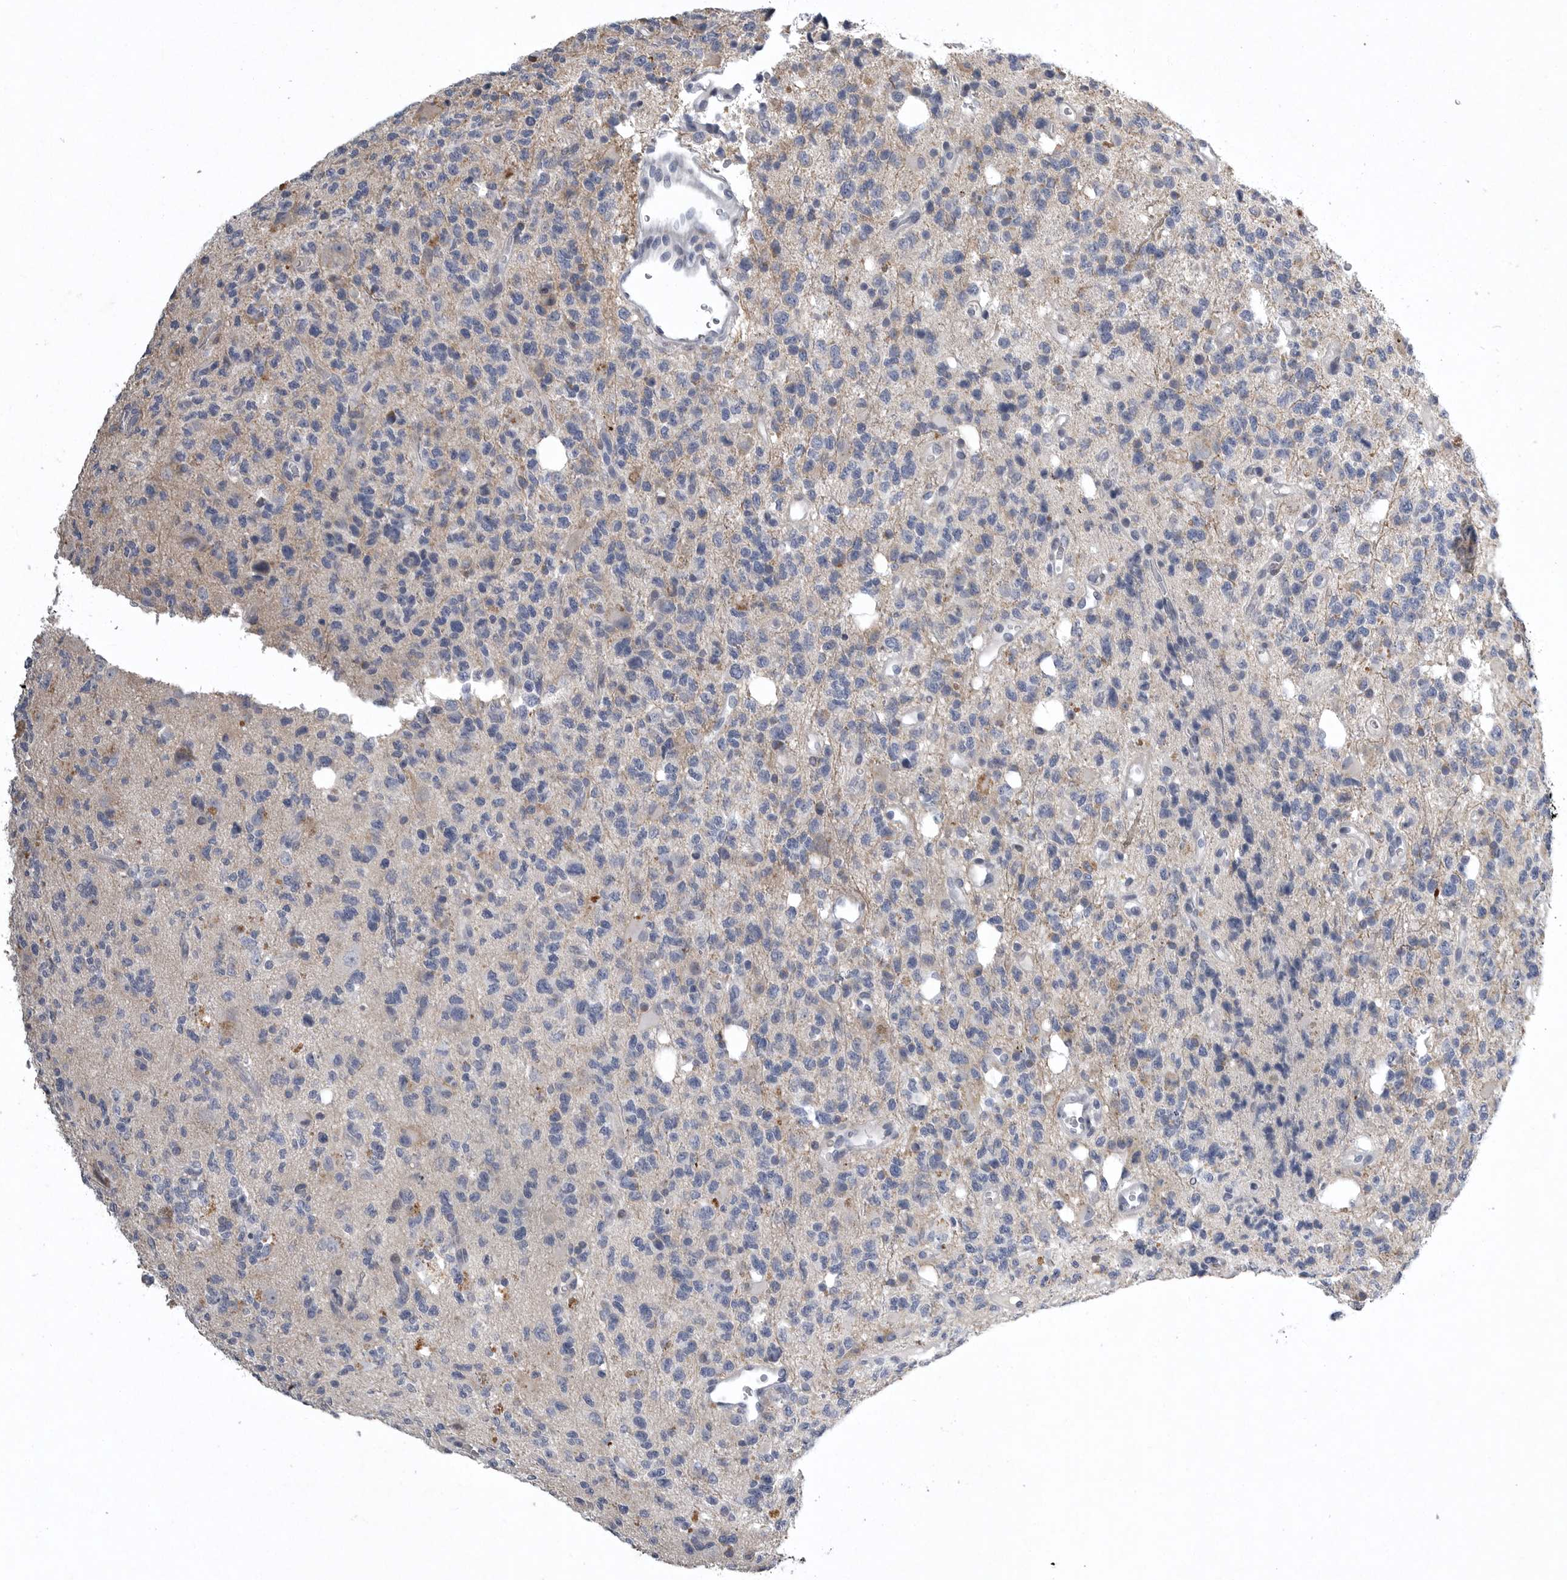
{"staining": {"intensity": "negative", "quantity": "none", "location": "none"}, "tissue": "glioma", "cell_type": "Tumor cells", "image_type": "cancer", "snomed": [{"axis": "morphology", "description": "Glioma, malignant, High grade"}, {"axis": "topography", "description": "Brain"}], "caption": "This is an IHC micrograph of human glioma. There is no staining in tumor cells.", "gene": "CRP", "patient": {"sex": "female", "age": 62}}